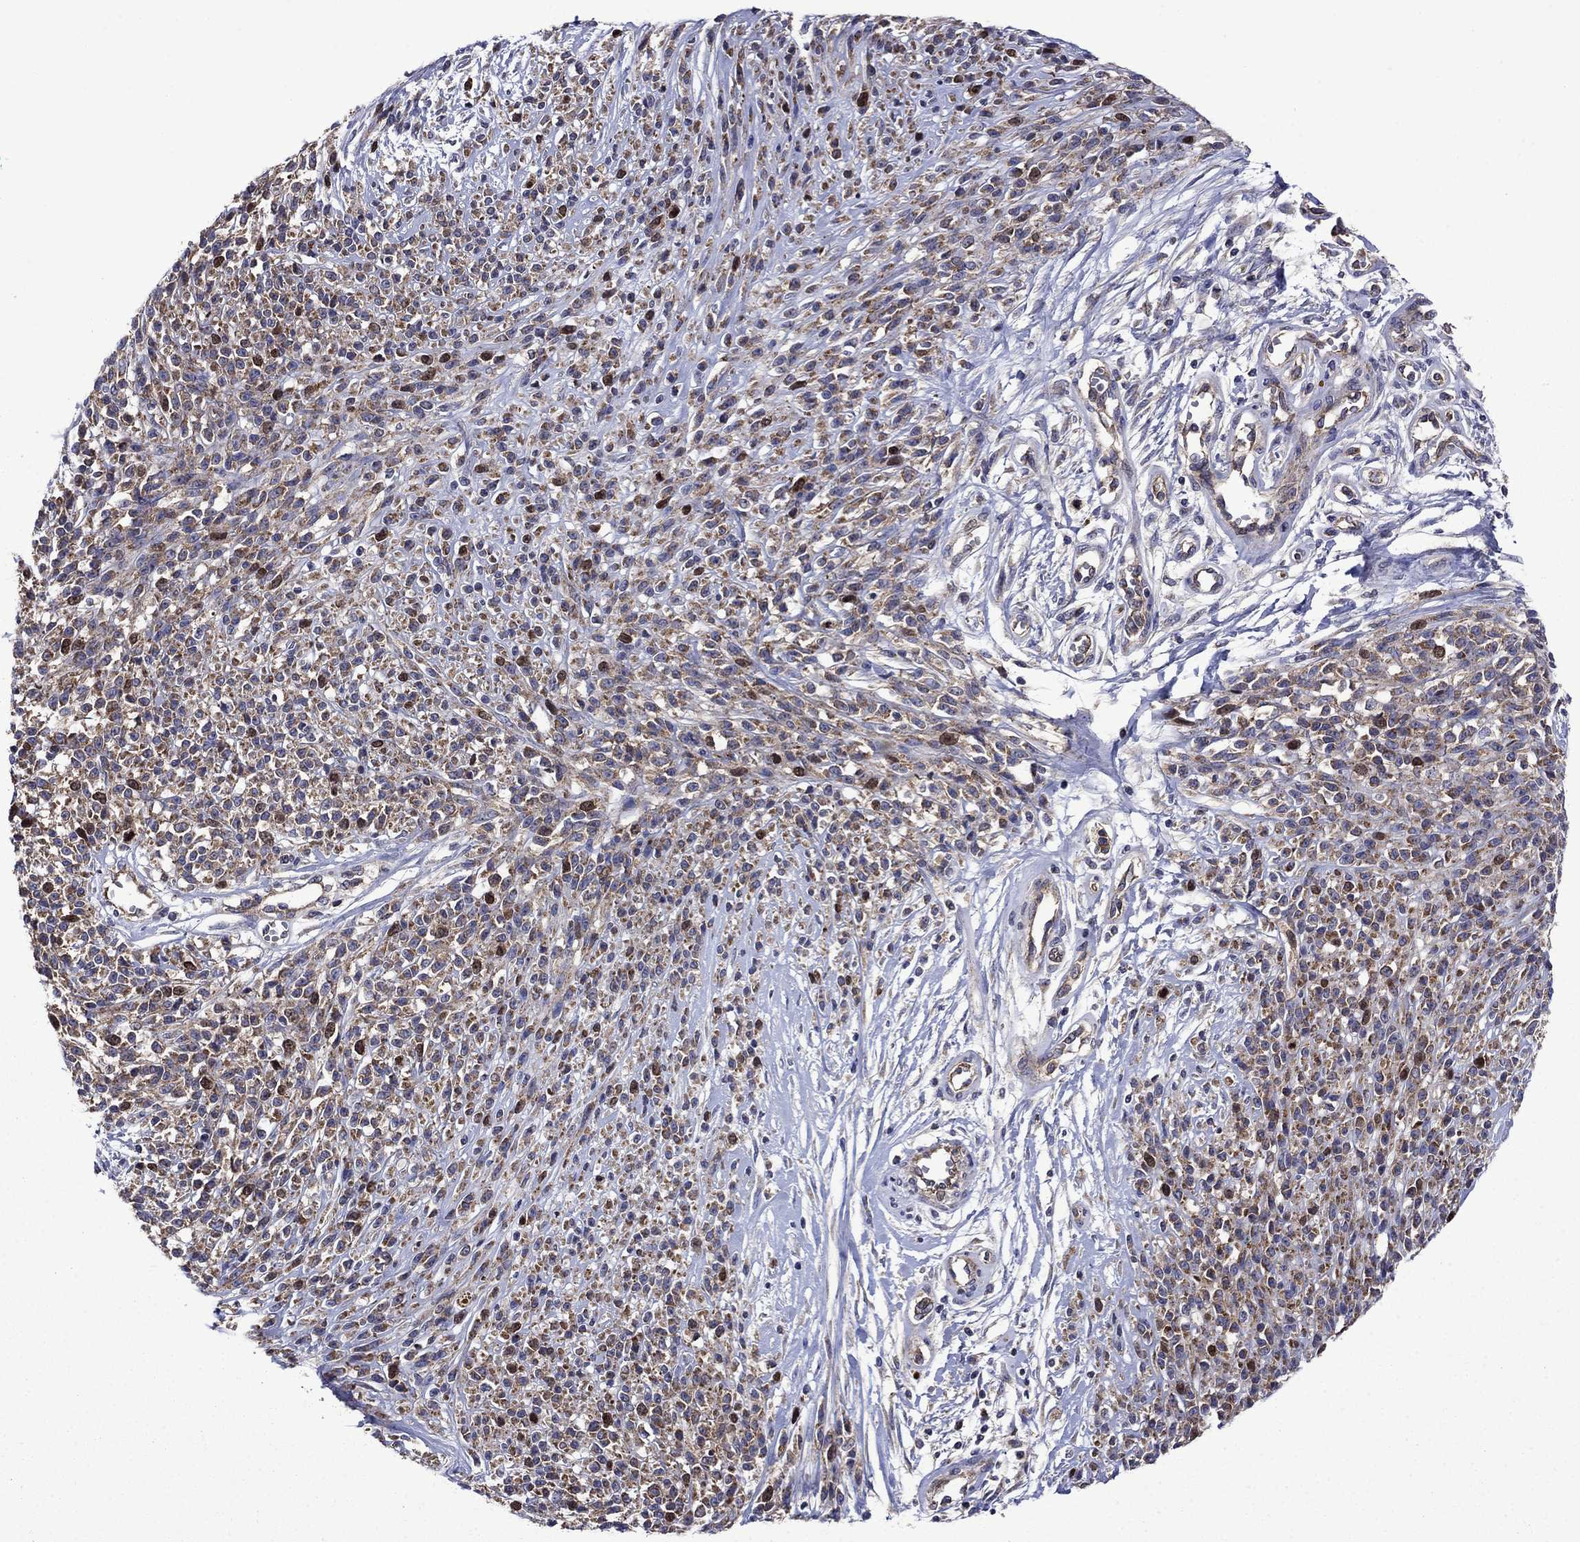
{"staining": {"intensity": "negative", "quantity": "none", "location": "none"}, "tissue": "melanoma", "cell_type": "Tumor cells", "image_type": "cancer", "snomed": [{"axis": "morphology", "description": "Malignant melanoma, NOS"}, {"axis": "topography", "description": "Skin"}, {"axis": "topography", "description": "Skin of trunk"}], "caption": "The immunohistochemistry photomicrograph has no significant staining in tumor cells of malignant melanoma tissue.", "gene": "KIF22", "patient": {"sex": "male", "age": 74}}